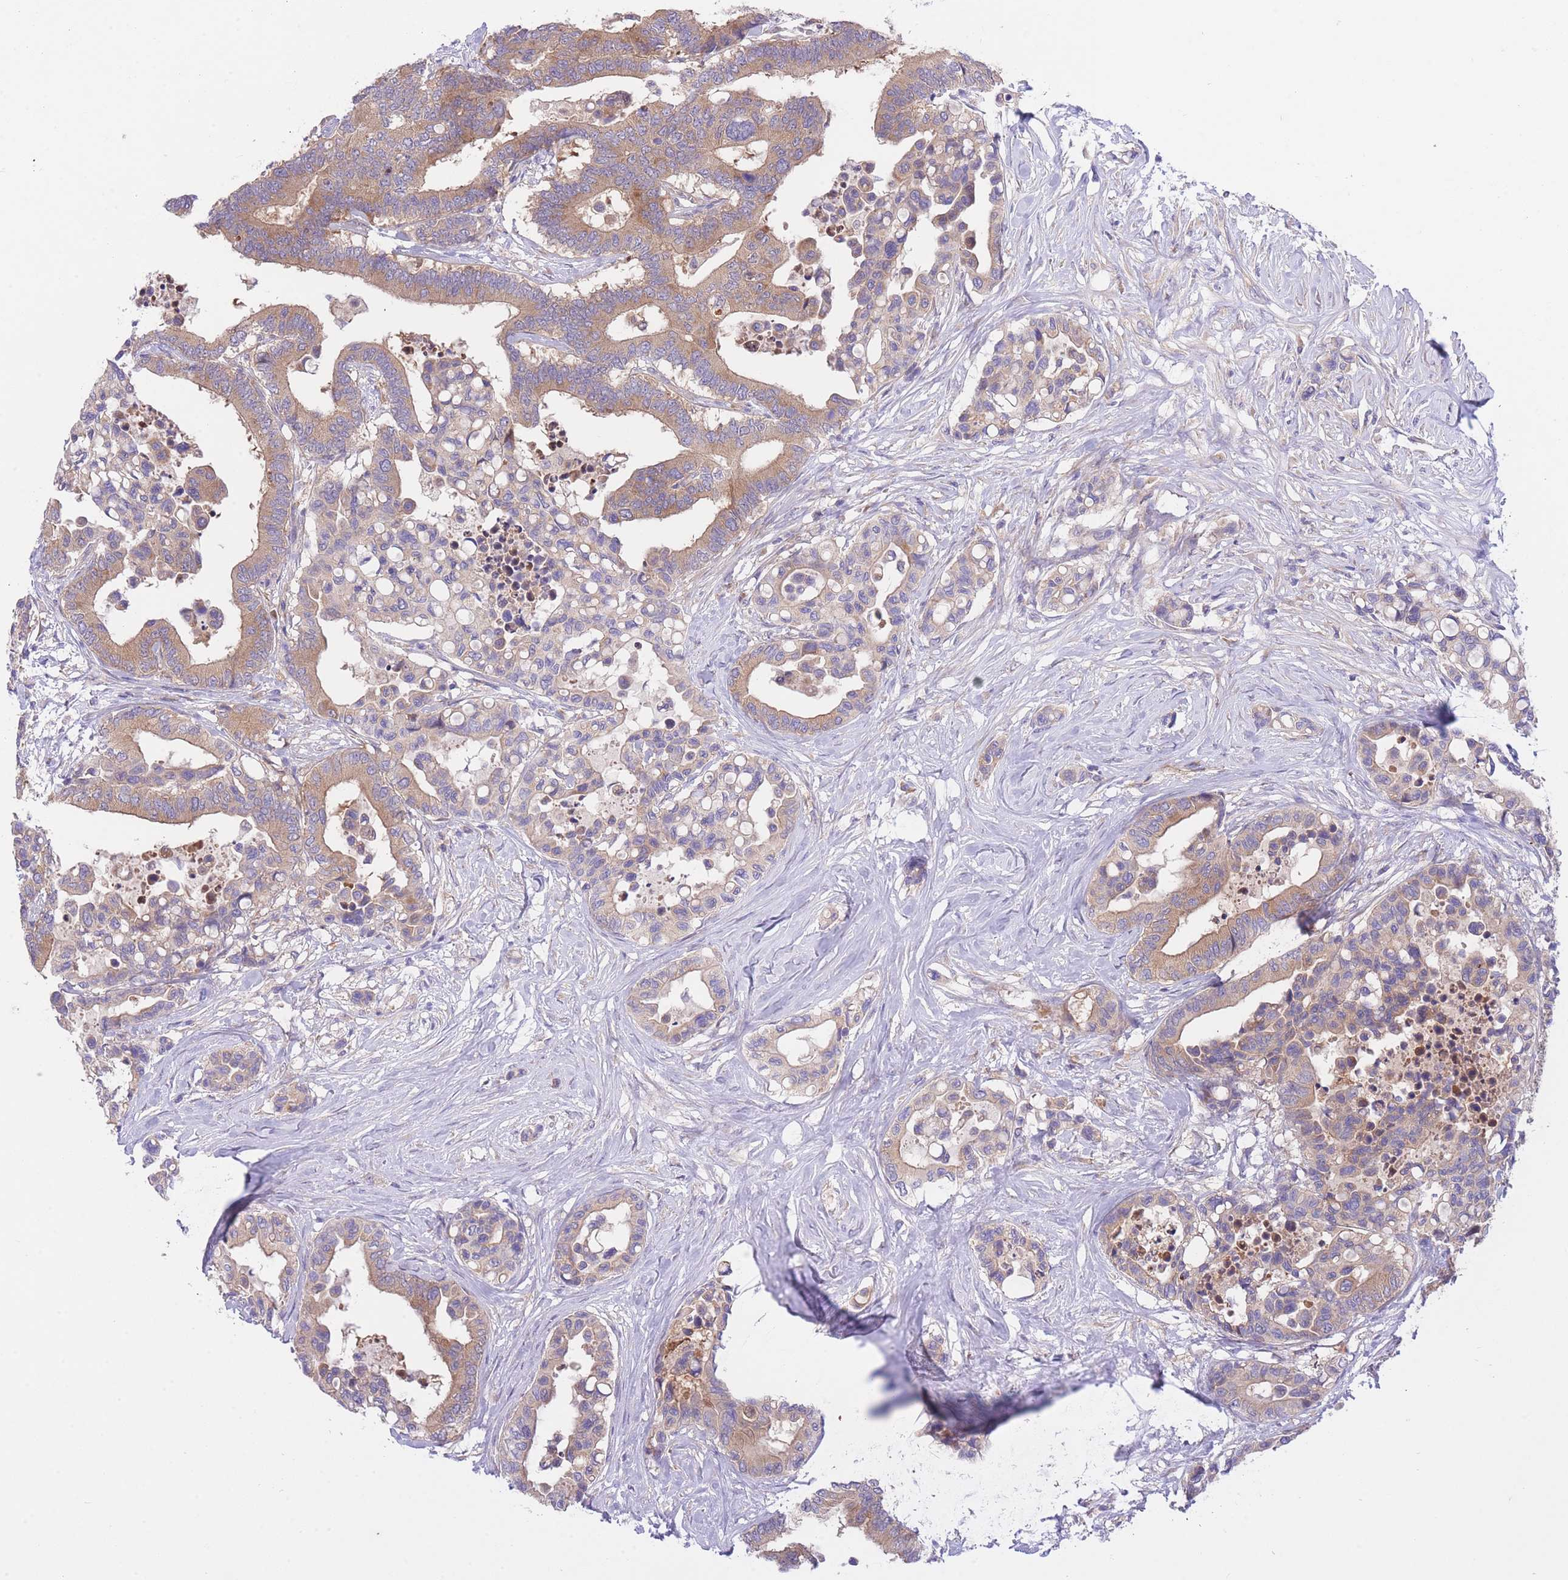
{"staining": {"intensity": "moderate", "quantity": ">75%", "location": "cytoplasmic/membranous"}, "tissue": "colorectal cancer", "cell_type": "Tumor cells", "image_type": "cancer", "snomed": [{"axis": "morphology", "description": "Normal tissue, NOS"}, {"axis": "morphology", "description": "Adenocarcinoma, NOS"}, {"axis": "topography", "description": "Colon"}], "caption": "IHC (DAB (3,3'-diaminobenzidine)) staining of human colorectal adenocarcinoma demonstrates moderate cytoplasmic/membranous protein positivity in about >75% of tumor cells. (DAB (3,3'-diaminobenzidine) IHC with brightfield microscopy, high magnification).", "gene": "CHAC1", "patient": {"sex": "male", "age": 82}}